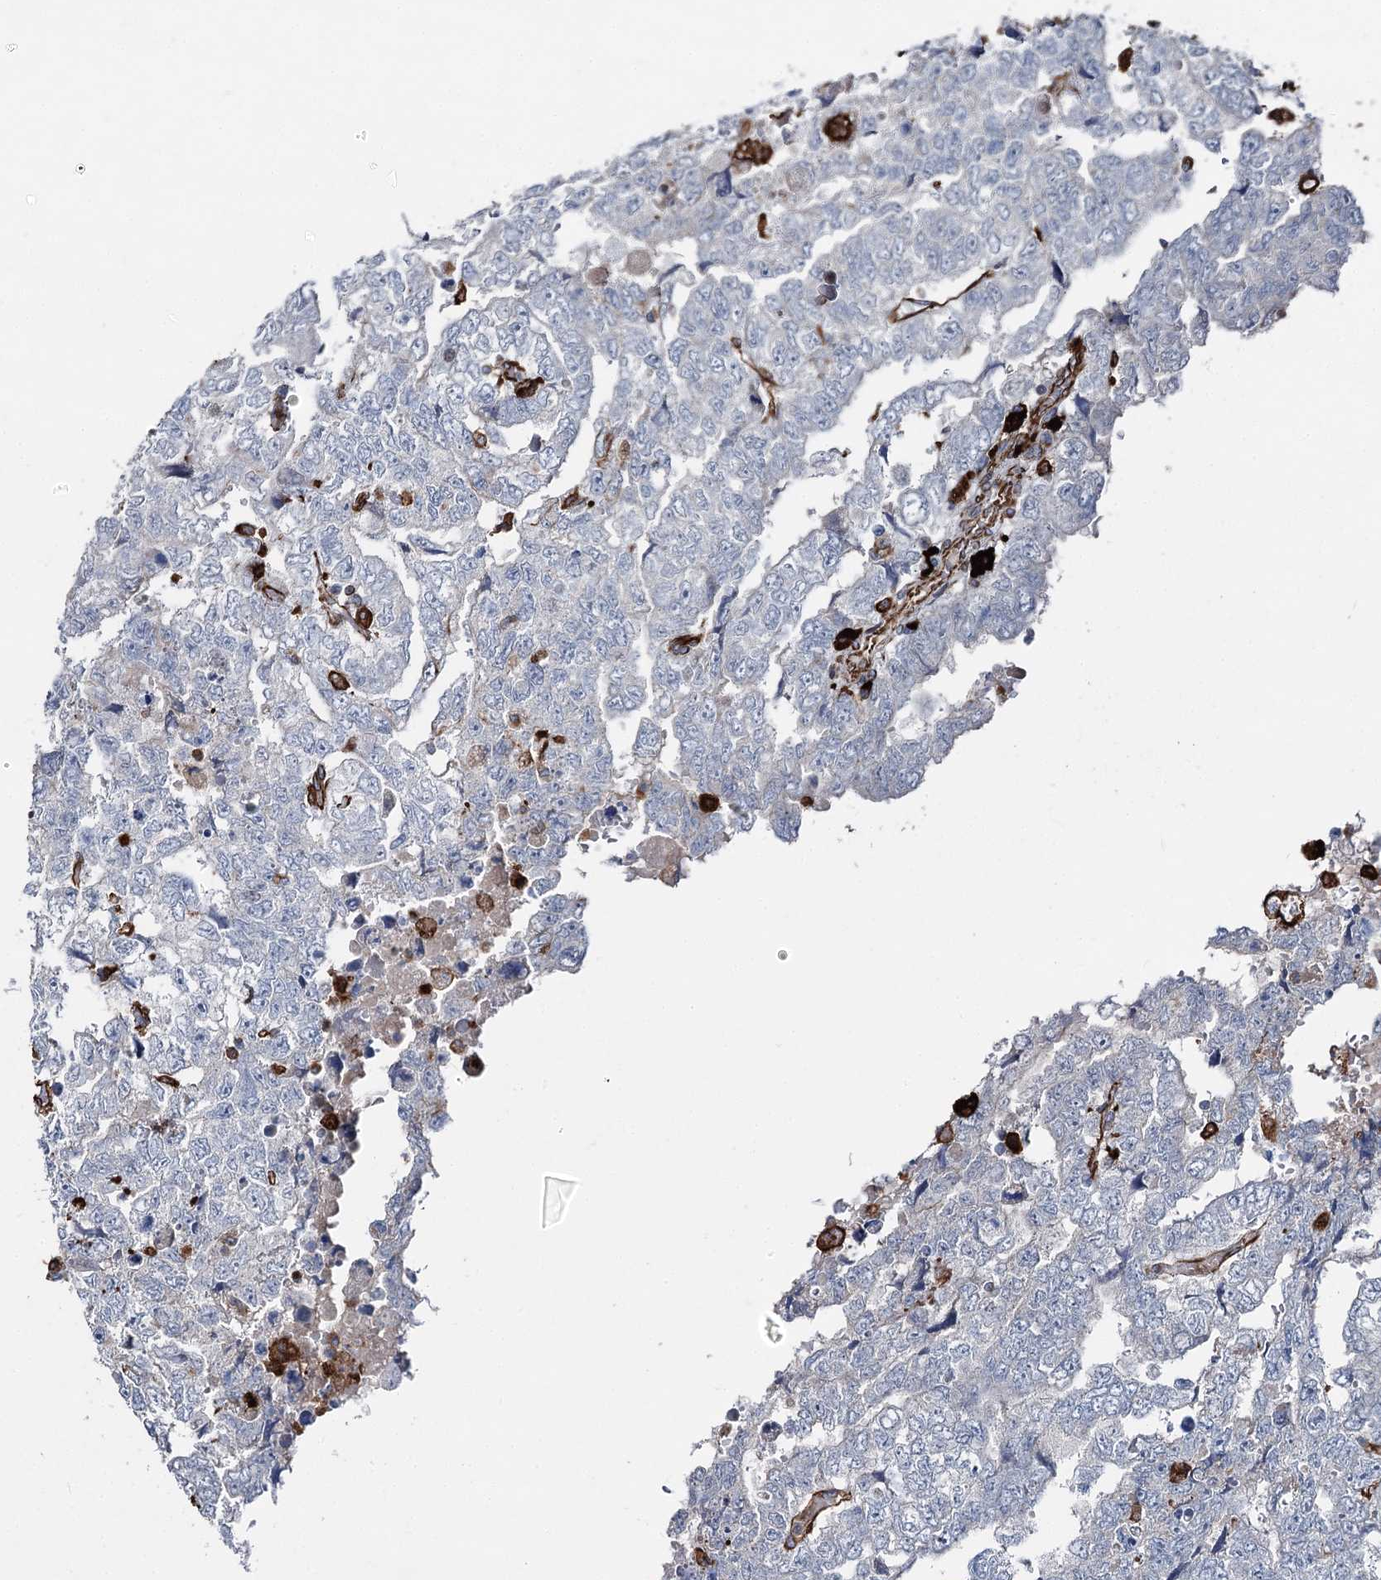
{"staining": {"intensity": "negative", "quantity": "none", "location": "none"}, "tissue": "testis cancer", "cell_type": "Tumor cells", "image_type": "cancer", "snomed": [{"axis": "morphology", "description": "Carcinoma, Embryonal, NOS"}, {"axis": "topography", "description": "Testis"}], "caption": "DAB immunohistochemical staining of human testis cancer exhibits no significant staining in tumor cells.", "gene": "CLEC4M", "patient": {"sex": "male", "age": 36}}